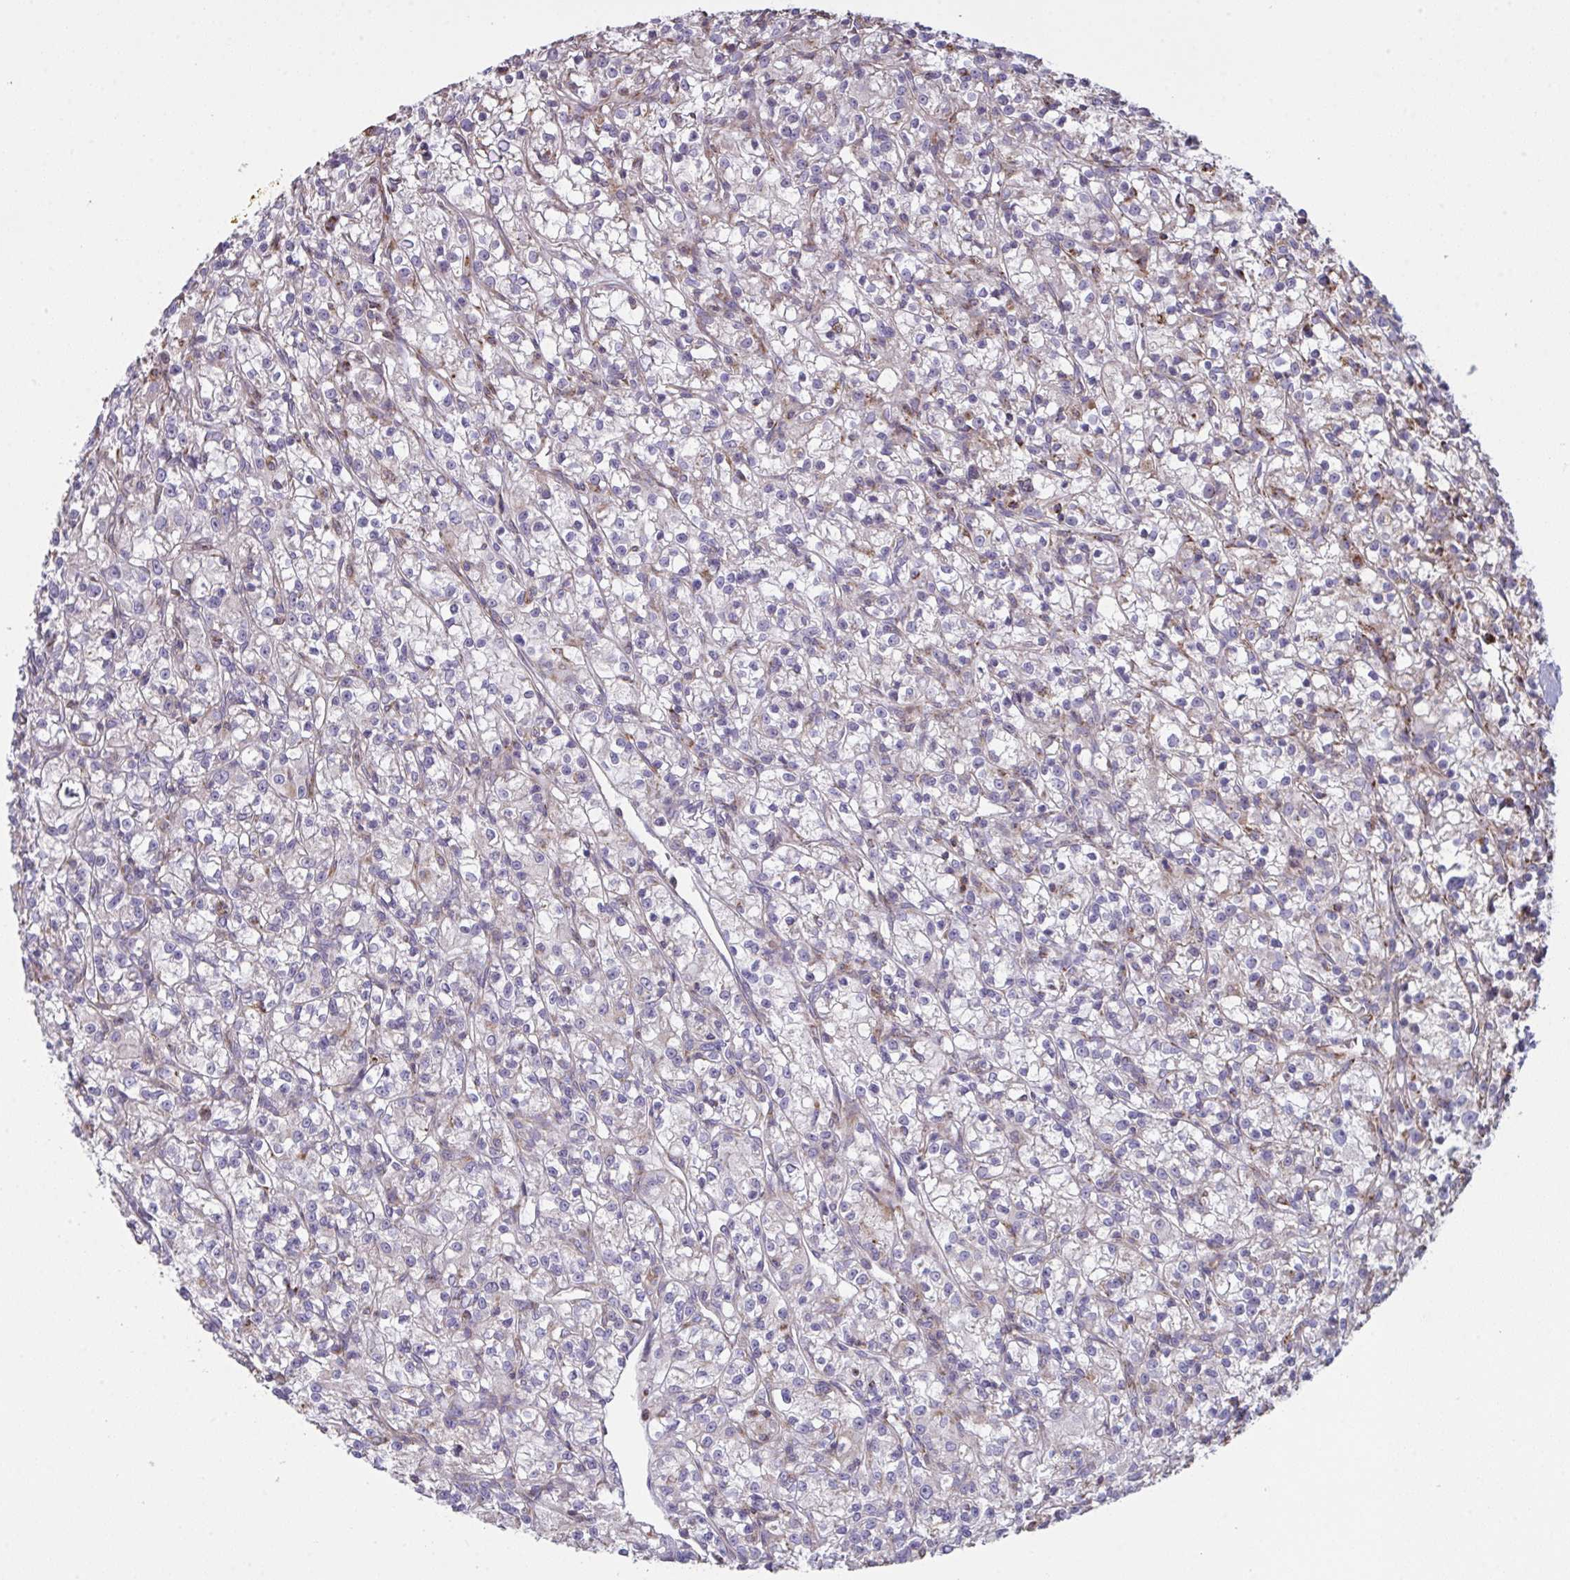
{"staining": {"intensity": "weak", "quantity": "<25%", "location": "cytoplasmic/membranous"}, "tissue": "renal cancer", "cell_type": "Tumor cells", "image_type": "cancer", "snomed": [{"axis": "morphology", "description": "Adenocarcinoma, NOS"}, {"axis": "topography", "description": "Kidney"}], "caption": "A micrograph of renal adenocarcinoma stained for a protein shows no brown staining in tumor cells.", "gene": "MICOS10", "patient": {"sex": "female", "age": 59}}